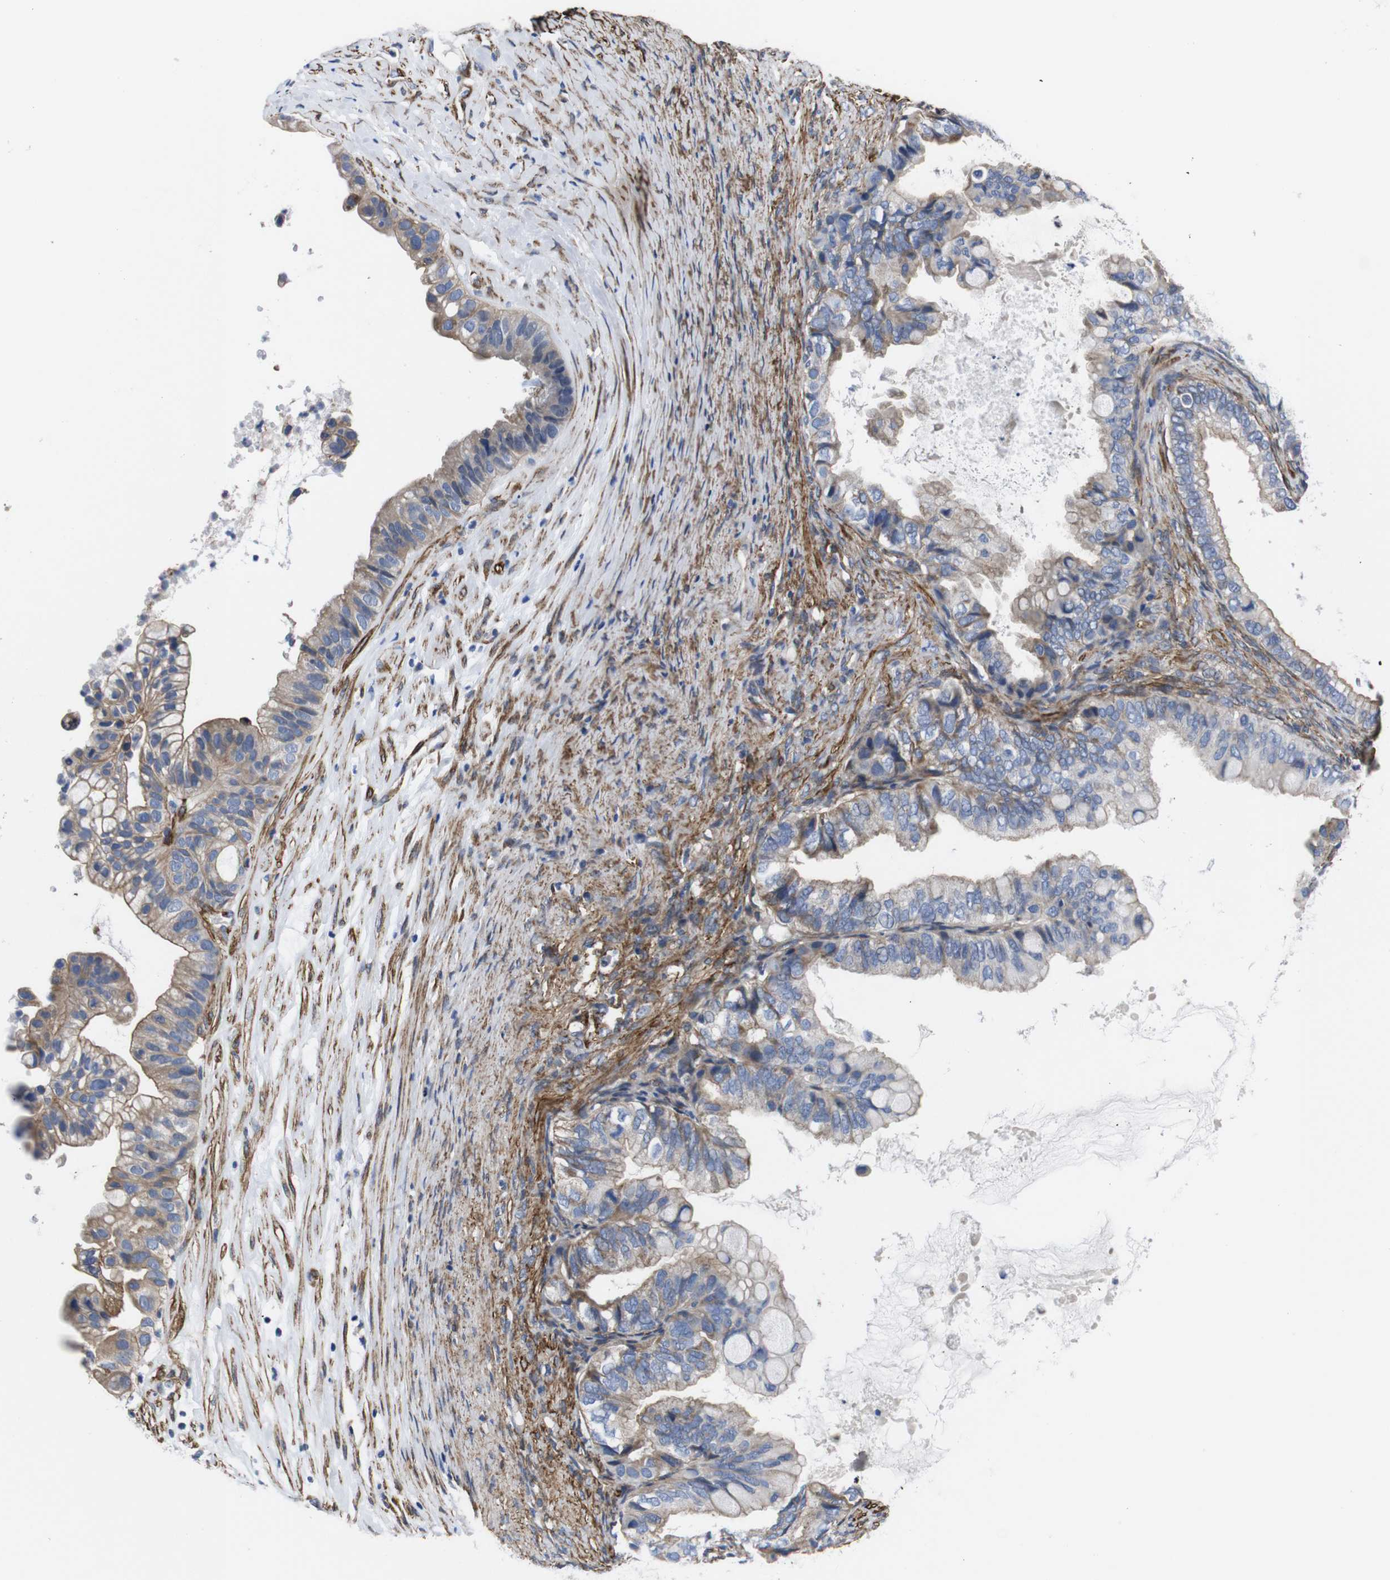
{"staining": {"intensity": "weak", "quantity": ">75%", "location": "cytoplasmic/membranous"}, "tissue": "ovarian cancer", "cell_type": "Tumor cells", "image_type": "cancer", "snomed": [{"axis": "morphology", "description": "Cystadenocarcinoma, mucinous, NOS"}, {"axis": "topography", "description": "Ovary"}], "caption": "Brown immunohistochemical staining in human ovarian cancer (mucinous cystadenocarcinoma) exhibits weak cytoplasmic/membranous expression in about >75% of tumor cells.", "gene": "WNT10A", "patient": {"sex": "female", "age": 80}}